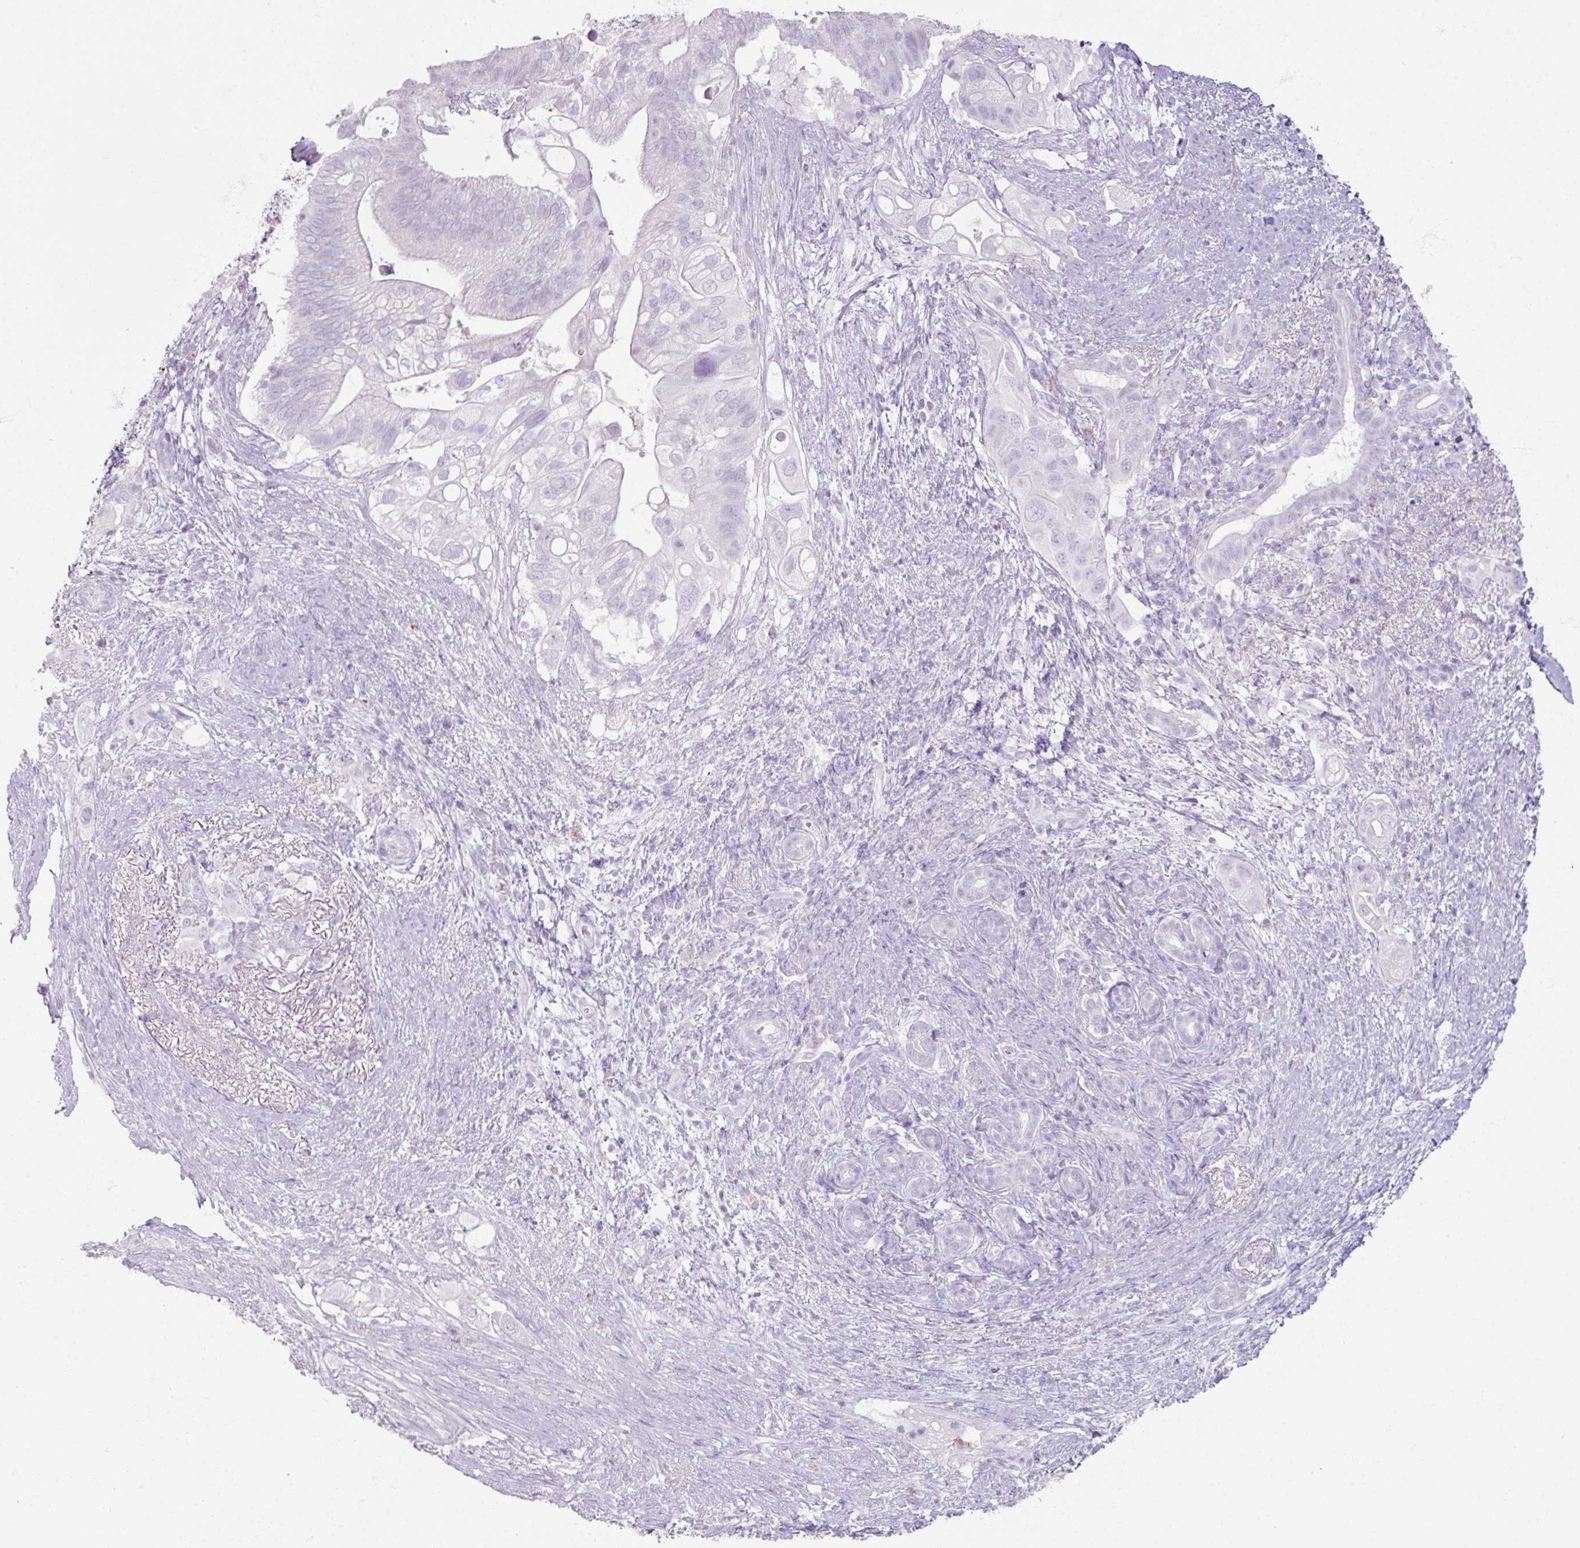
{"staining": {"intensity": "negative", "quantity": "none", "location": "none"}, "tissue": "pancreatic cancer", "cell_type": "Tumor cells", "image_type": "cancer", "snomed": [{"axis": "morphology", "description": "Adenocarcinoma, NOS"}, {"axis": "topography", "description": "Pancreas"}], "caption": "Histopathology image shows no significant protein expression in tumor cells of pancreatic cancer (adenocarcinoma). (DAB (3,3'-diaminobenzidine) IHC with hematoxylin counter stain).", "gene": "ARG1", "patient": {"sex": "female", "age": 72}}